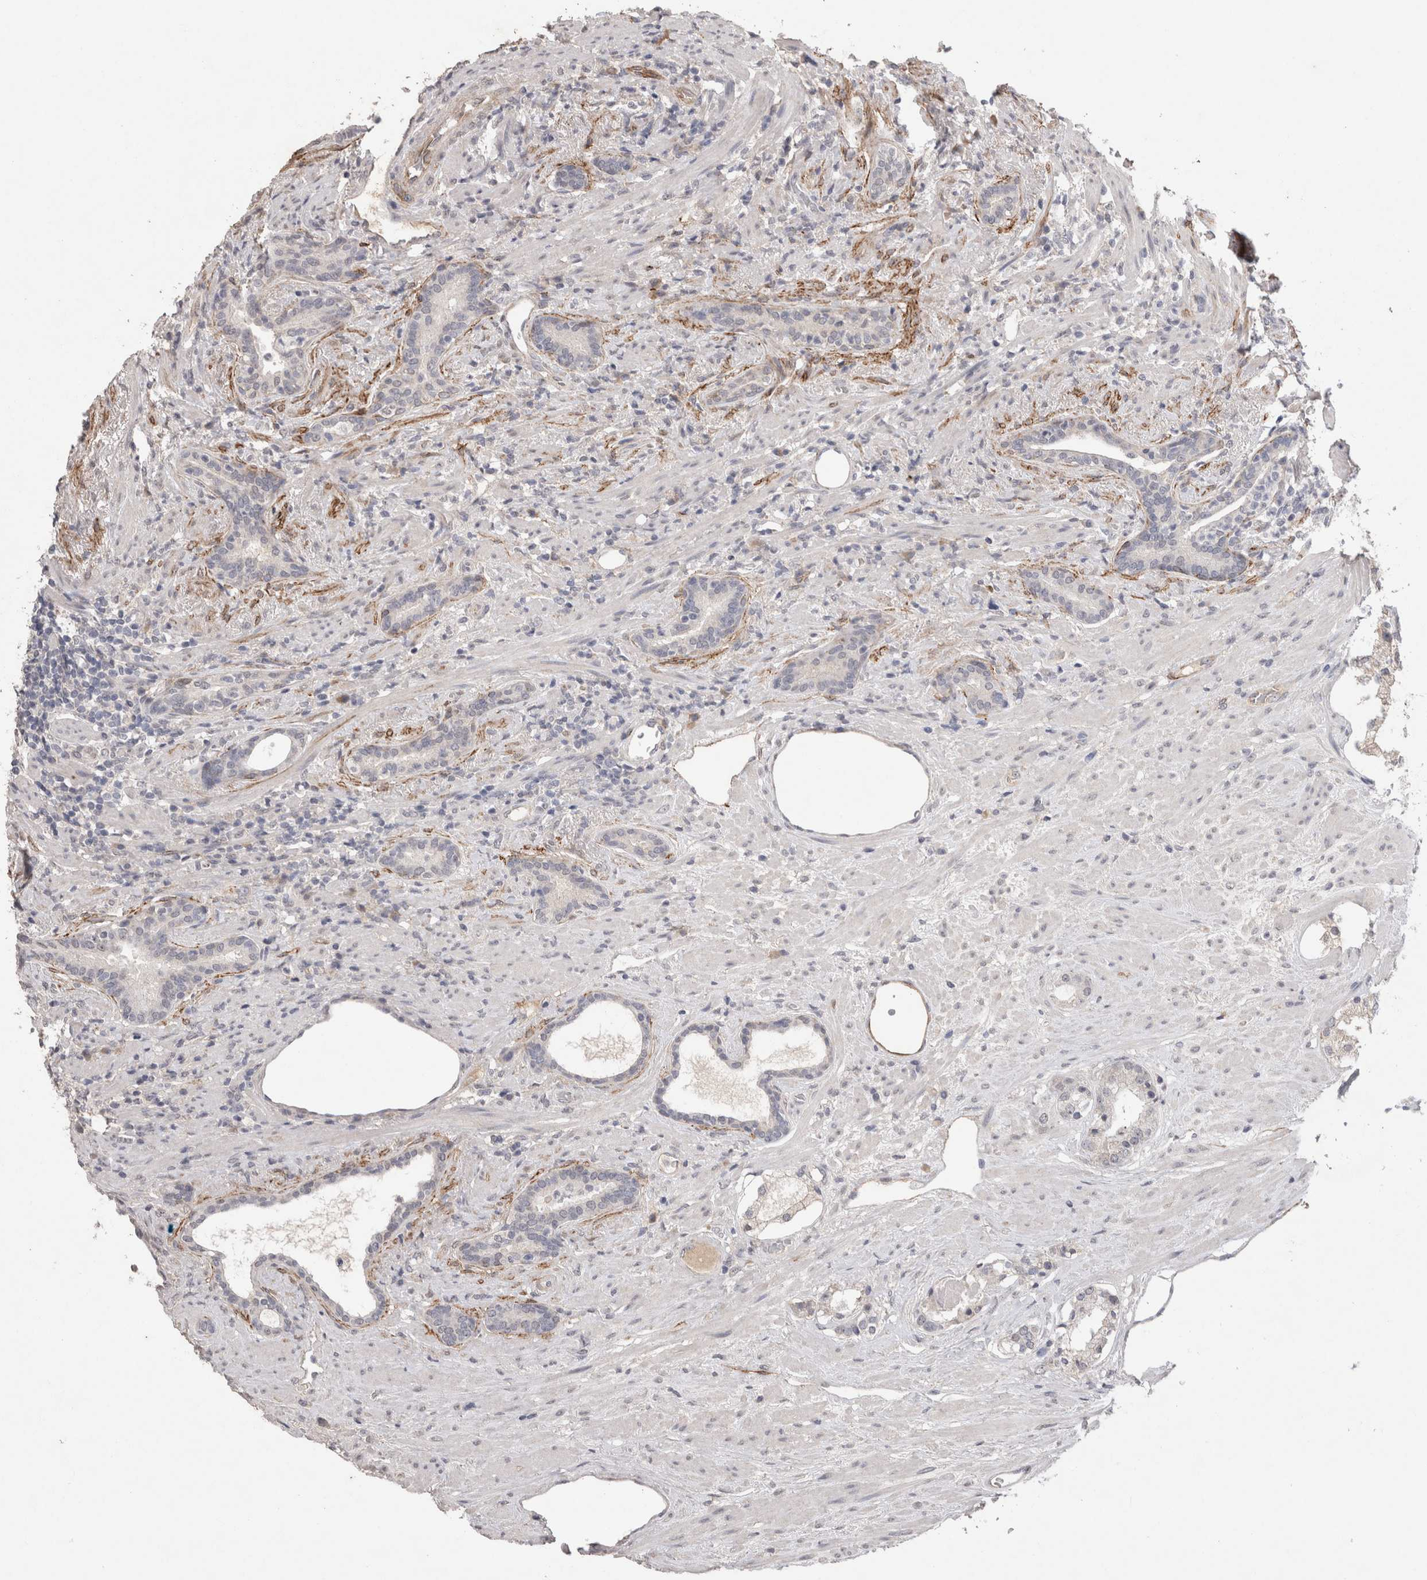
{"staining": {"intensity": "negative", "quantity": "none", "location": "none"}, "tissue": "prostate cancer", "cell_type": "Tumor cells", "image_type": "cancer", "snomed": [{"axis": "morphology", "description": "Adenocarcinoma, High grade"}, {"axis": "topography", "description": "Prostate"}], "caption": "Prostate cancer stained for a protein using IHC shows no staining tumor cells.", "gene": "CDH13", "patient": {"sex": "male", "age": 71}}